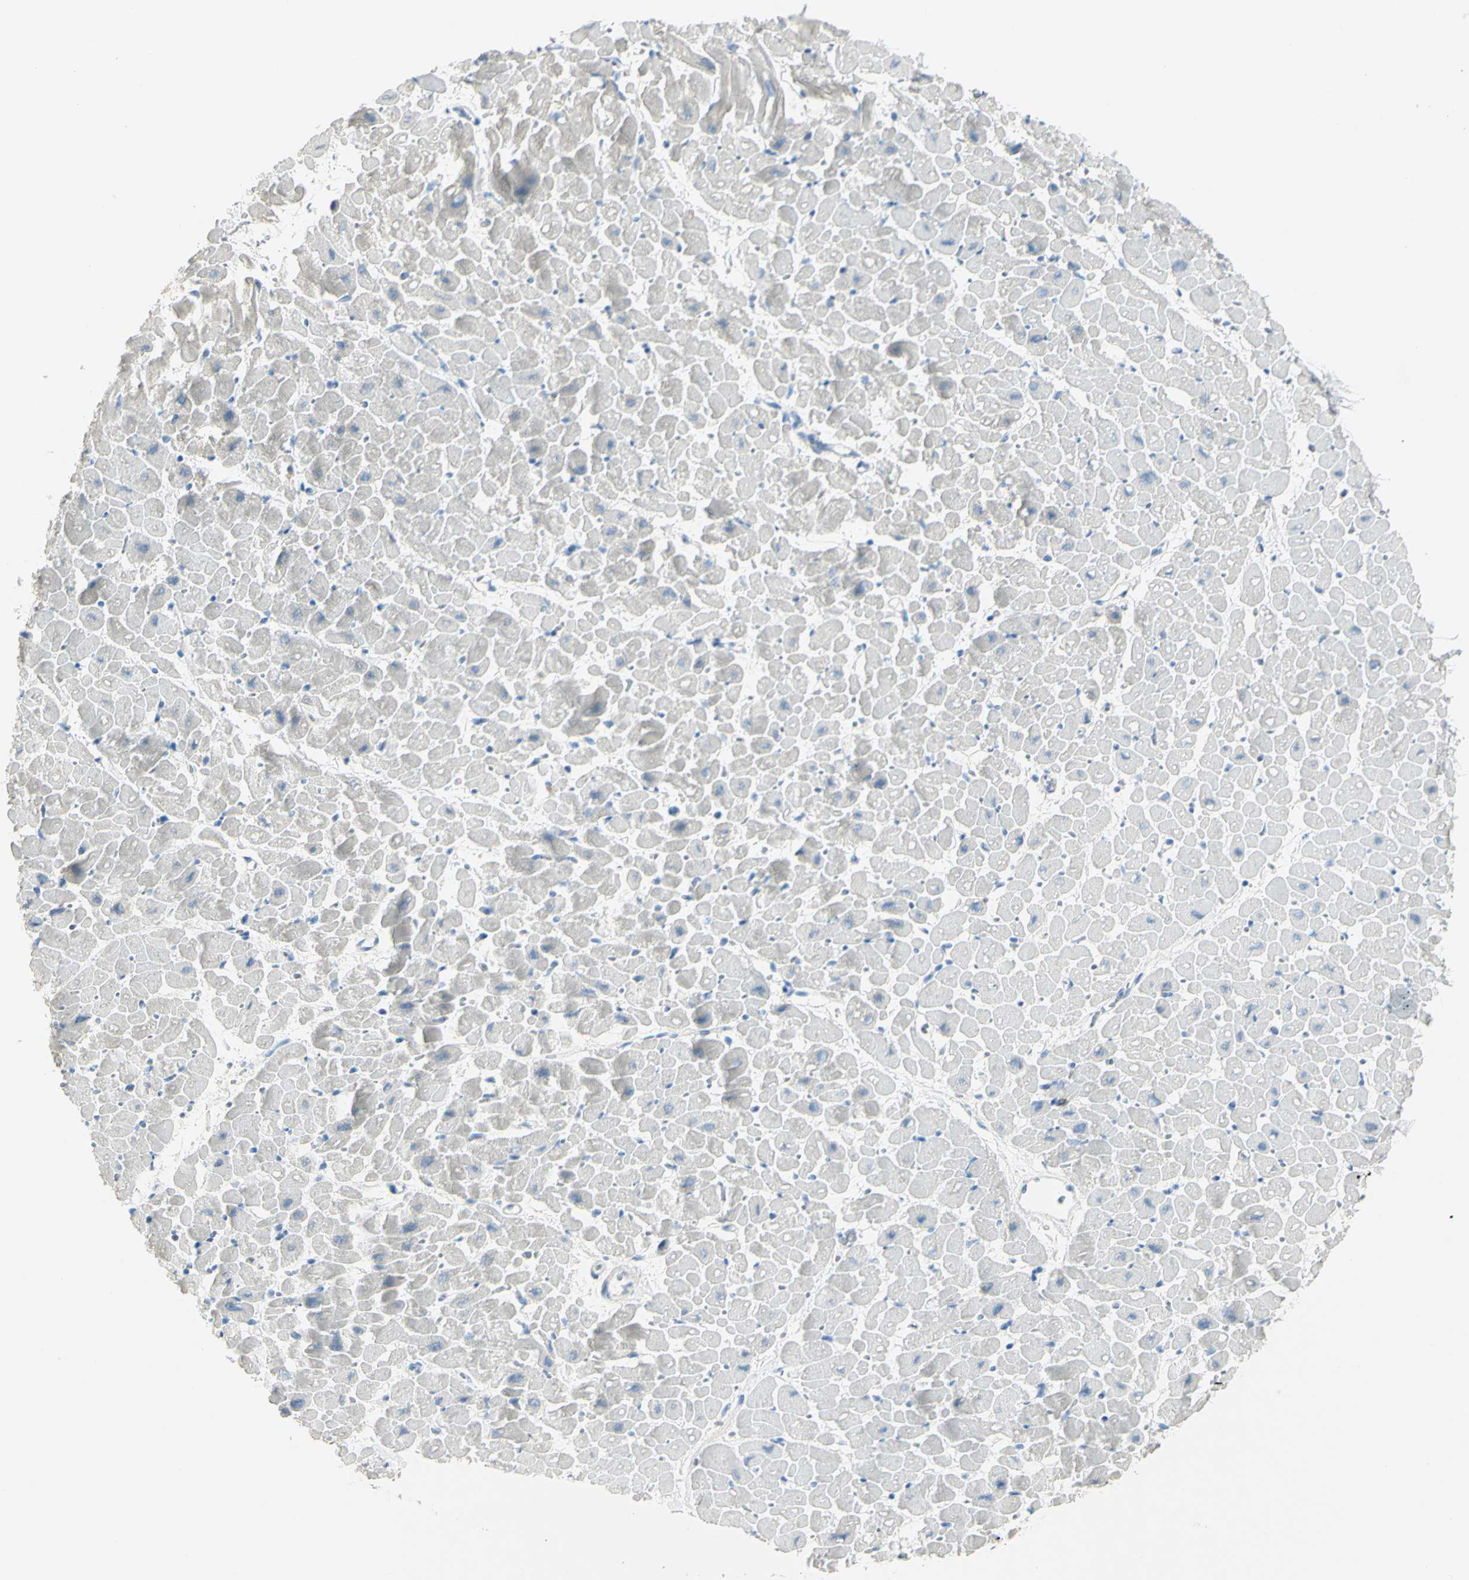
{"staining": {"intensity": "negative", "quantity": "none", "location": "none"}, "tissue": "heart muscle", "cell_type": "Cardiomyocytes", "image_type": "normal", "snomed": [{"axis": "morphology", "description": "Normal tissue, NOS"}, {"axis": "topography", "description": "Heart"}], "caption": "Cardiomyocytes are negative for brown protein staining in benign heart muscle. (DAB (3,3'-diaminobenzidine) IHC with hematoxylin counter stain).", "gene": "ZNF557", "patient": {"sex": "male", "age": 45}}